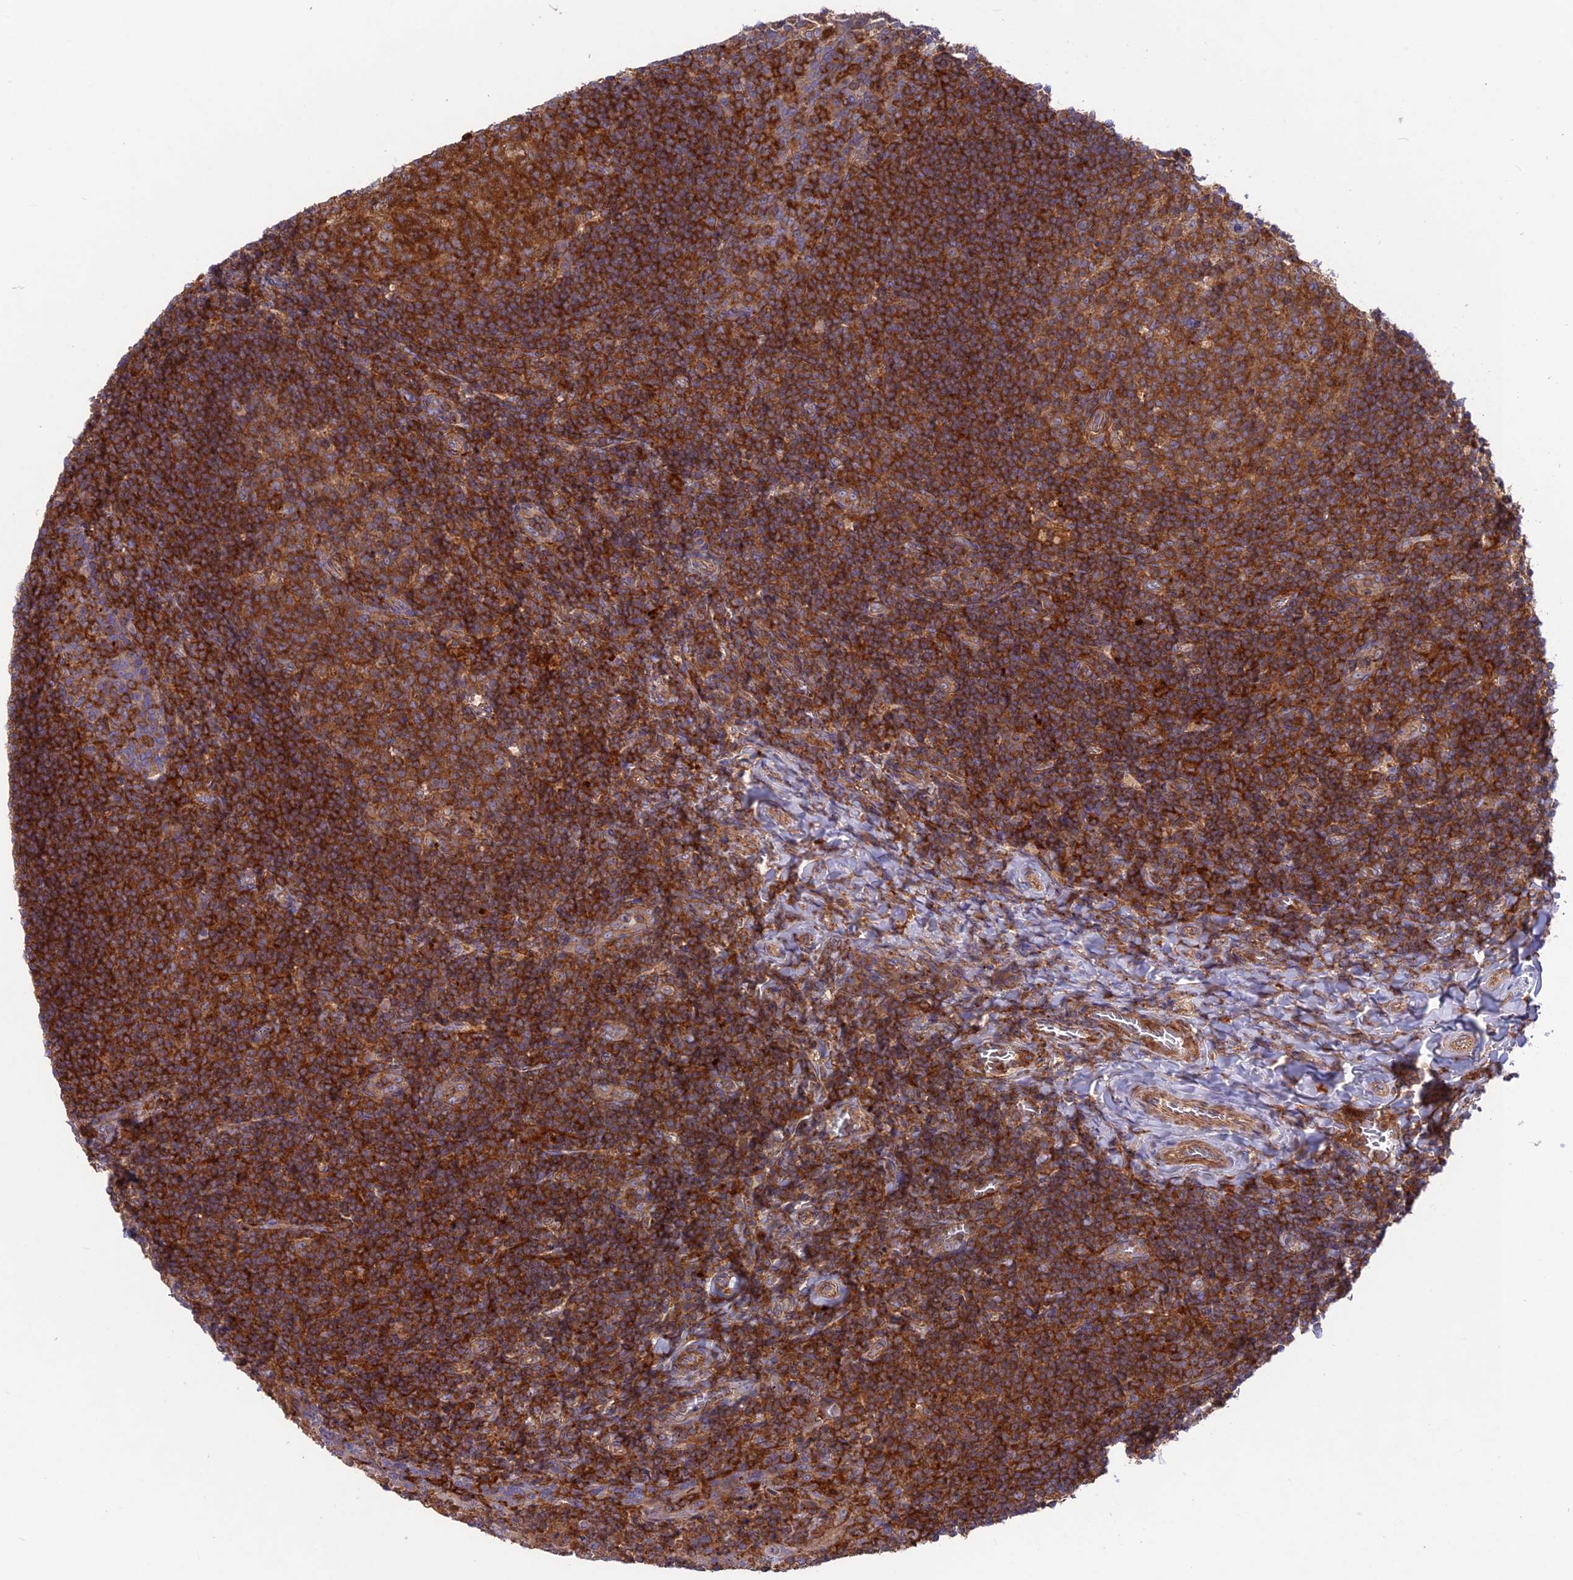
{"staining": {"intensity": "strong", "quantity": ">75%", "location": "cytoplasmic/membranous"}, "tissue": "tonsil", "cell_type": "Germinal center cells", "image_type": "normal", "snomed": [{"axis": "morphology", "description": "Normal tissue, NOS"}, {"axis": "topography", "description": "Tonsil"}], "caption": "This histopathology image reveals immunohistochemistry staining of benign tonsil, with high strong cytoplasmic/membranous staining in about >75% of germinal center cells.", "gene": "CPNE7", "patient": {"sex": "female", "age": 10}}